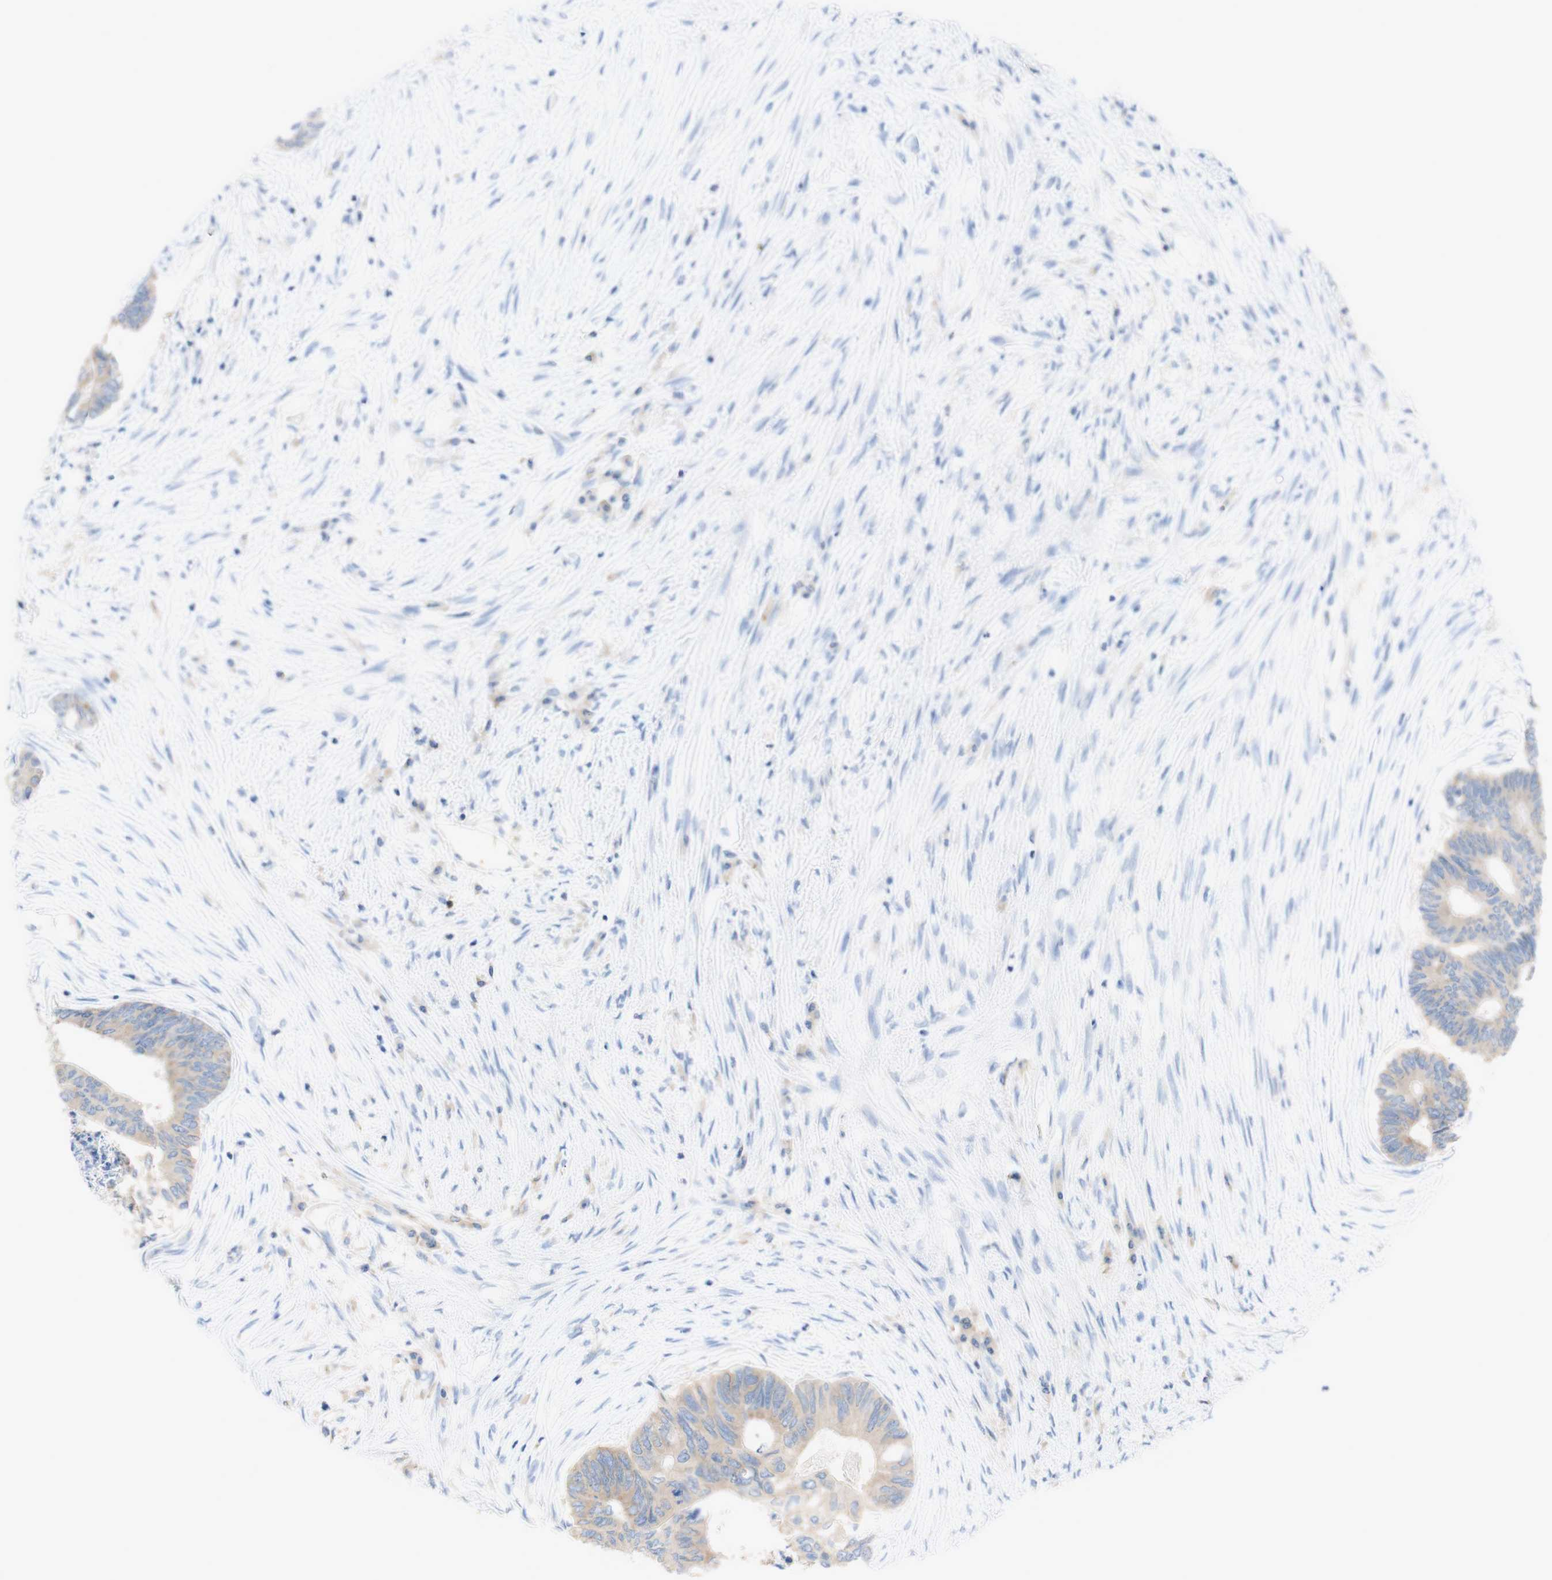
{"staining": {"intensity": "weak", "quantity": ">75%", "location": "cytoplasmic/membranous"}, "tissue": "colorectal cancer", "cell_type": "Tumor cells", "image_type": "cancer", "snomed": [{"axis": "morphology", "description": "Adenocarcinoma, NOS"}, {"axis": "topography", "description": "Rectum"}], "caption": "A brown stain highlights weak cytoplasmic/membranous expression of a protein in colorectal cancer (adenocarcinoma) tumor cells.", "gene": "ATP2B1", "patient": {"sex": "male", "age": 63}}